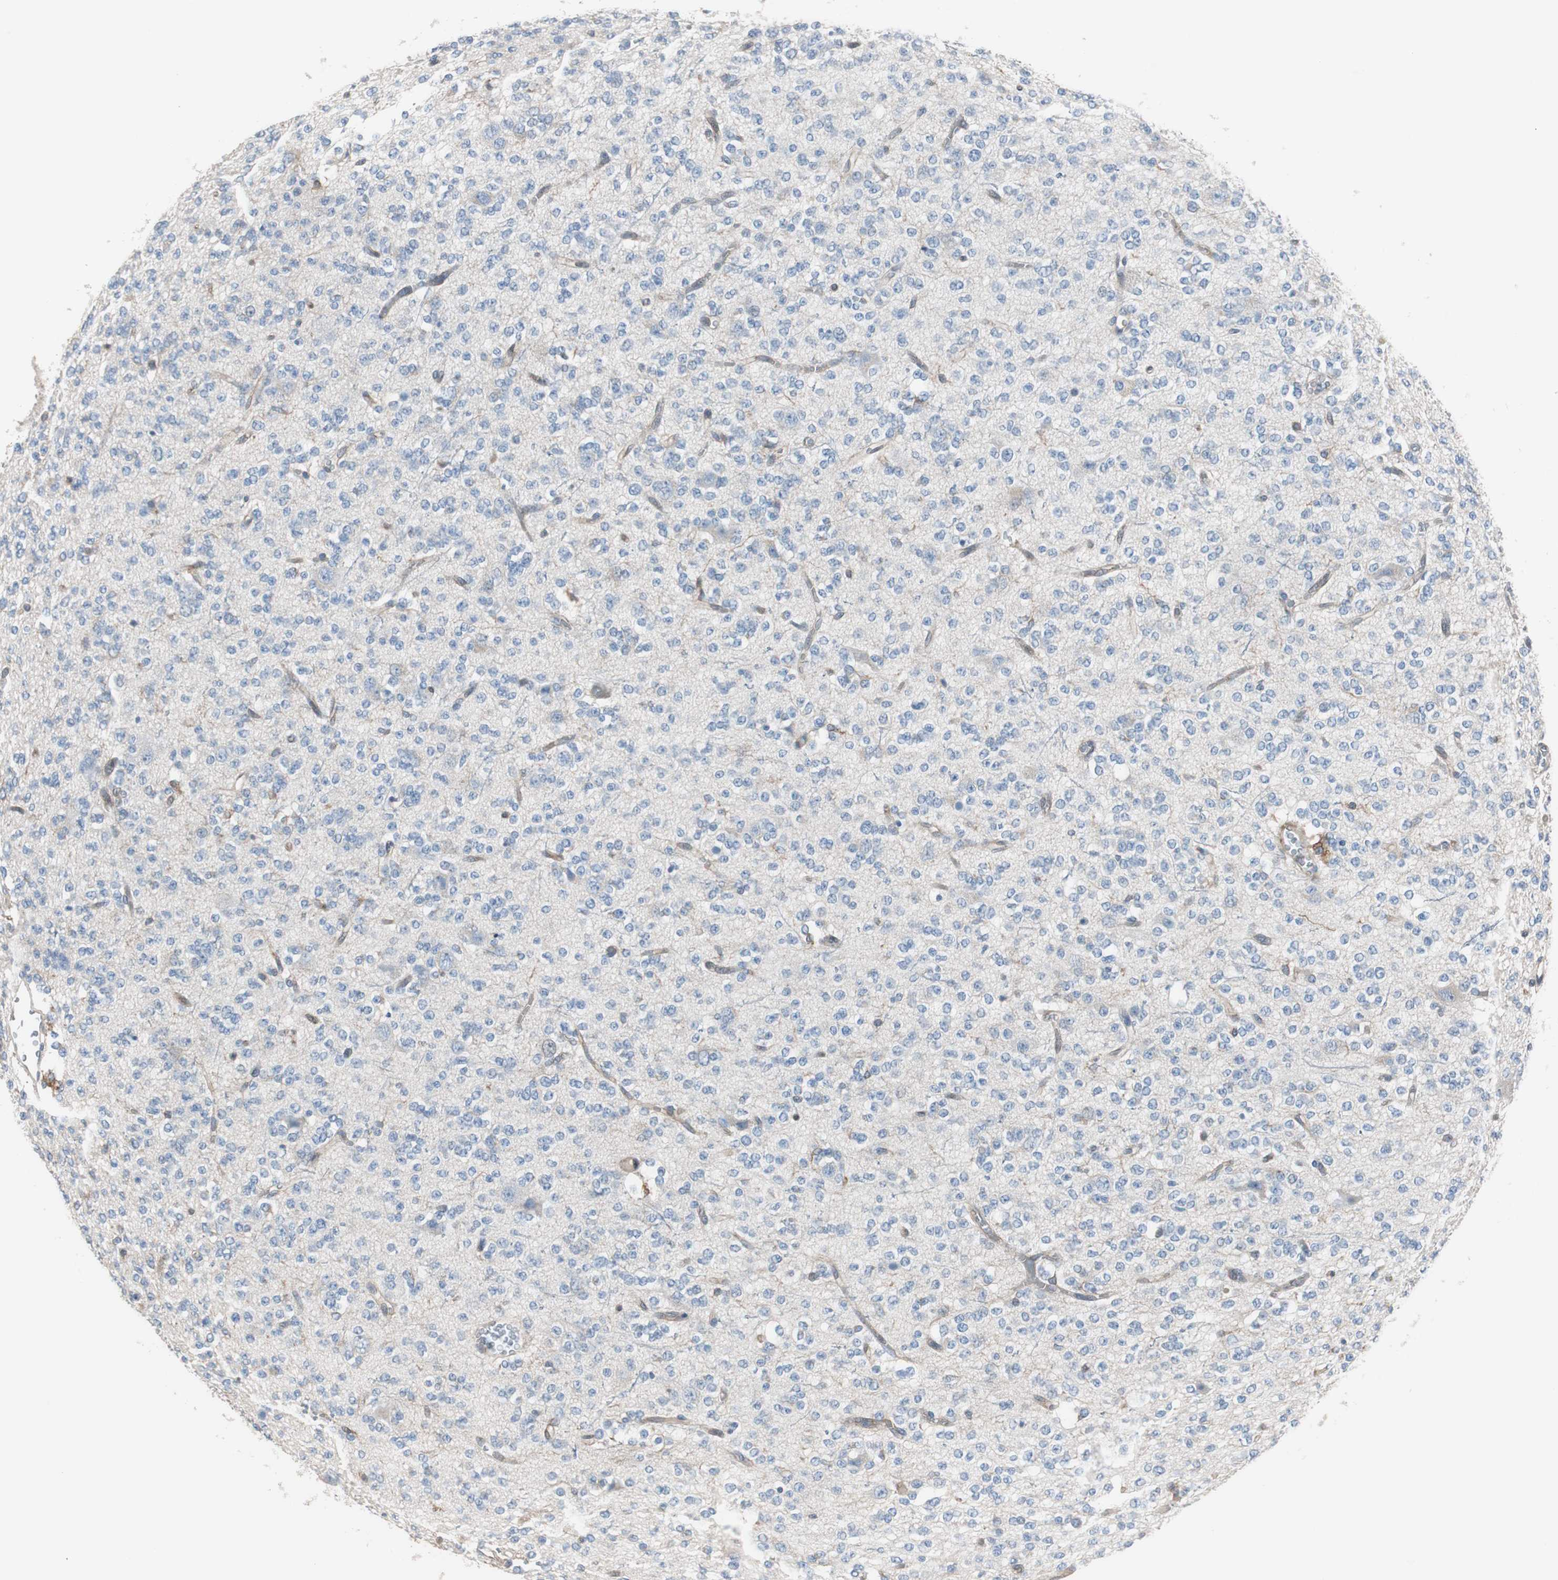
{"staining": {"intensity": "negative", "quantity": "none", "location": "none"}, "tissue": "glioma", "cell_type": "Tumor cells", "image_type": "cancer", "snomed": [{"axis": "morphology", "description": "Glioma, malignant, Low grade"}, {"axis": "topography", "description": "Brain"}], "caption": "Histopathology image shows no significant protein expression in tumor cells of malignant glioma (low-grade).", "gene": "SWAP70", "patient": {"sex": "male", "age": 38}}